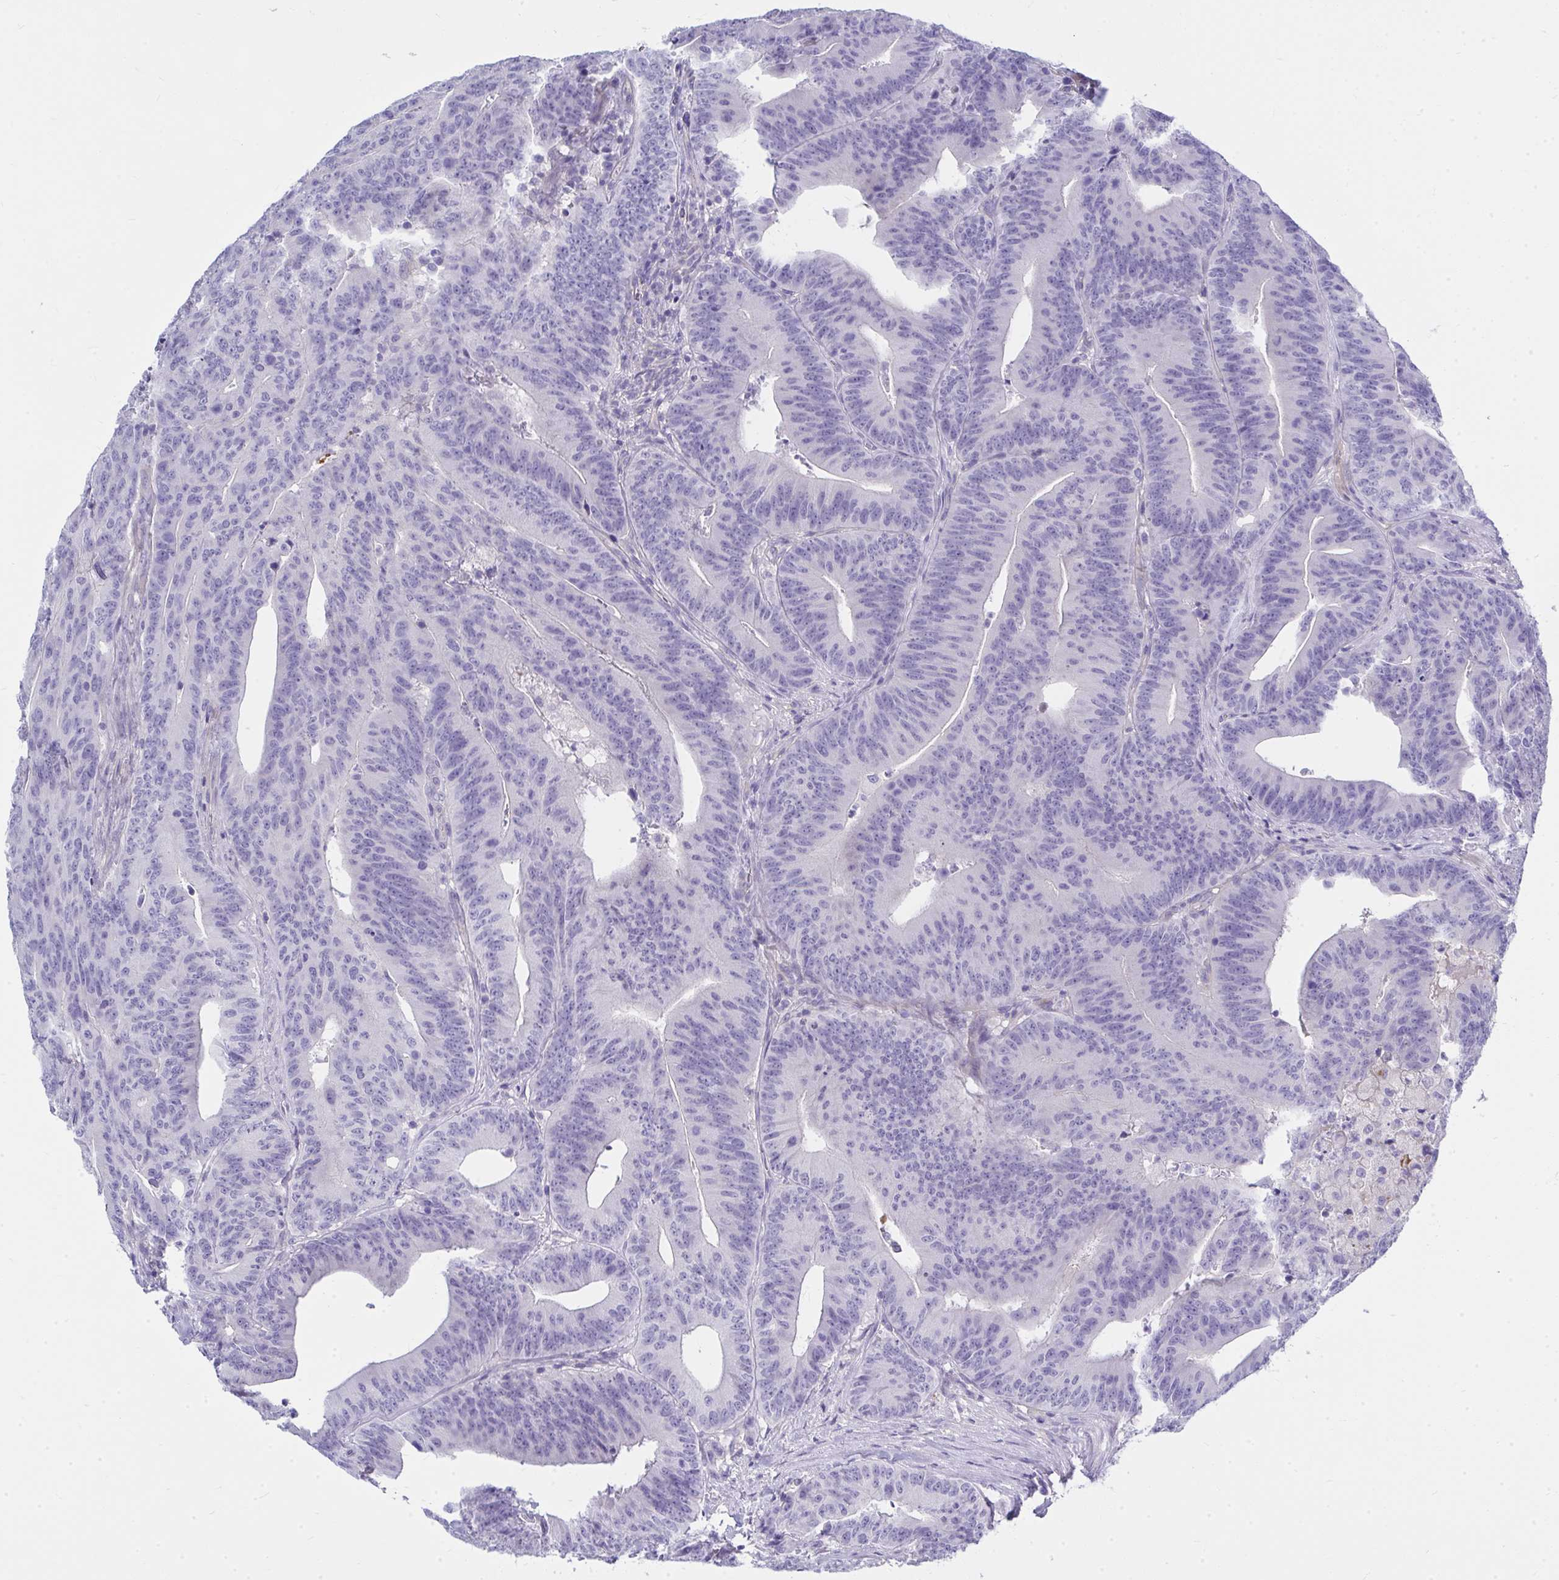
{"staining": {"intensity": "negative", "quantity": "none", "location": "none"}, "tissue": "colorectal cancer", "cell_type": "Tumor cells", "image_type": "cancer", "snomed": [{"axis": "morphology", "description": "Adenocarcinoma, NOS"}, {"axis": "topography", "description": "Colon"}], "caption": "Tumor cells show no significant protein expression in colorectal adenocarcinoma.", "gene": "LRRC36", "patient": {"sex": "female", "age": 78}}